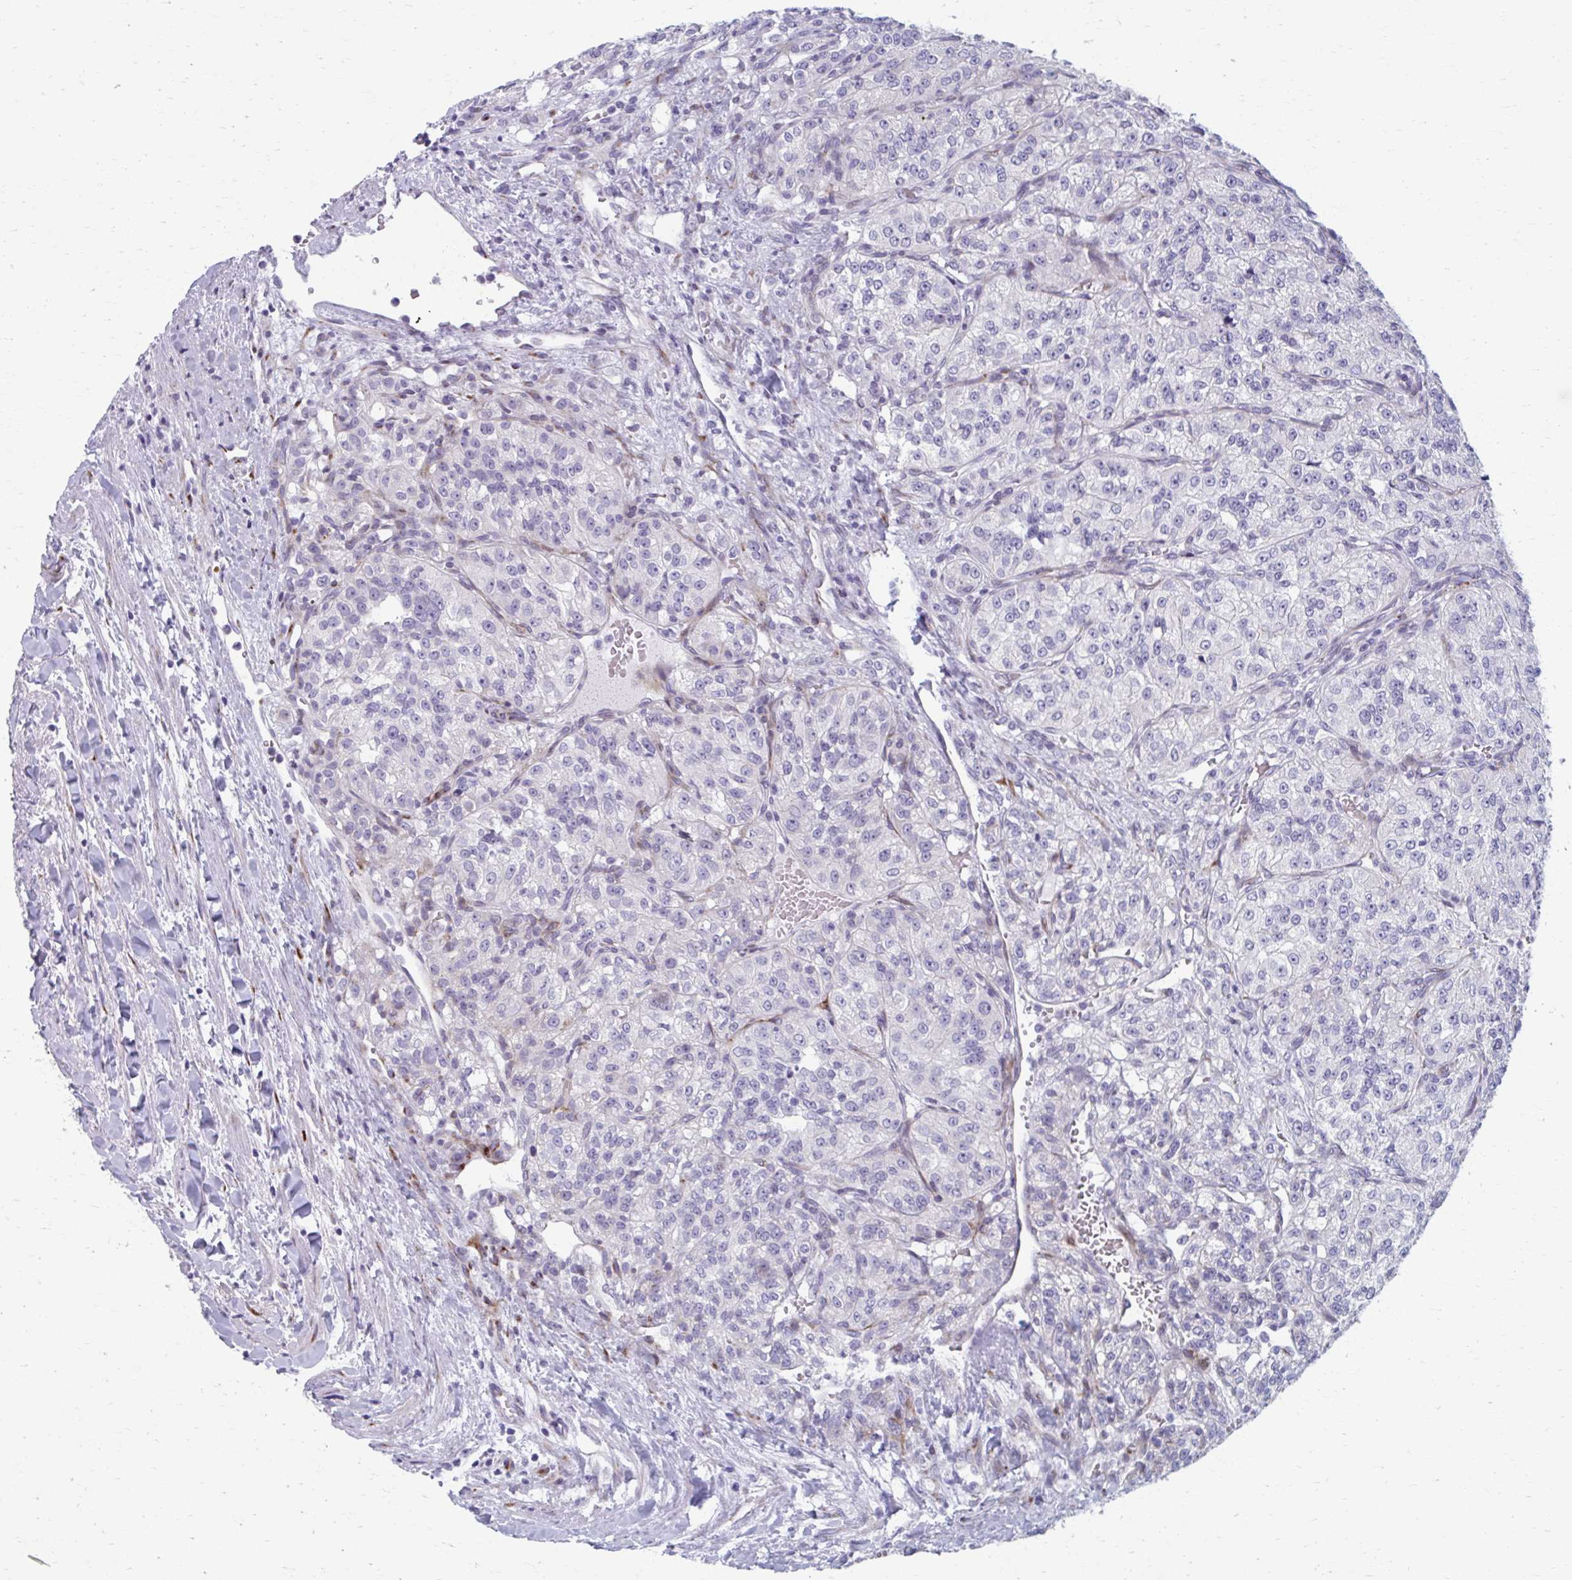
{"staining": {"intensity": "negative", "quantity": "none", "location": "none"}, "tissue": "renal cancer", "cell_type": "Tumor cells", "image_type": "cancer", "snomed": [{"axis": "morphology", "description": "Adenocarcinoma, NOS"}, {"axis": "topography", "description": "Kidney"}], "caption": "DAB (3,3'-diaminobenzidine) immunohistochemical staining of adenocarcinoma (renal) demonstrates no significant positivity in tumor cells.", "gene": "OLFM2", "patient": {"sex": "female", "age": 63}}